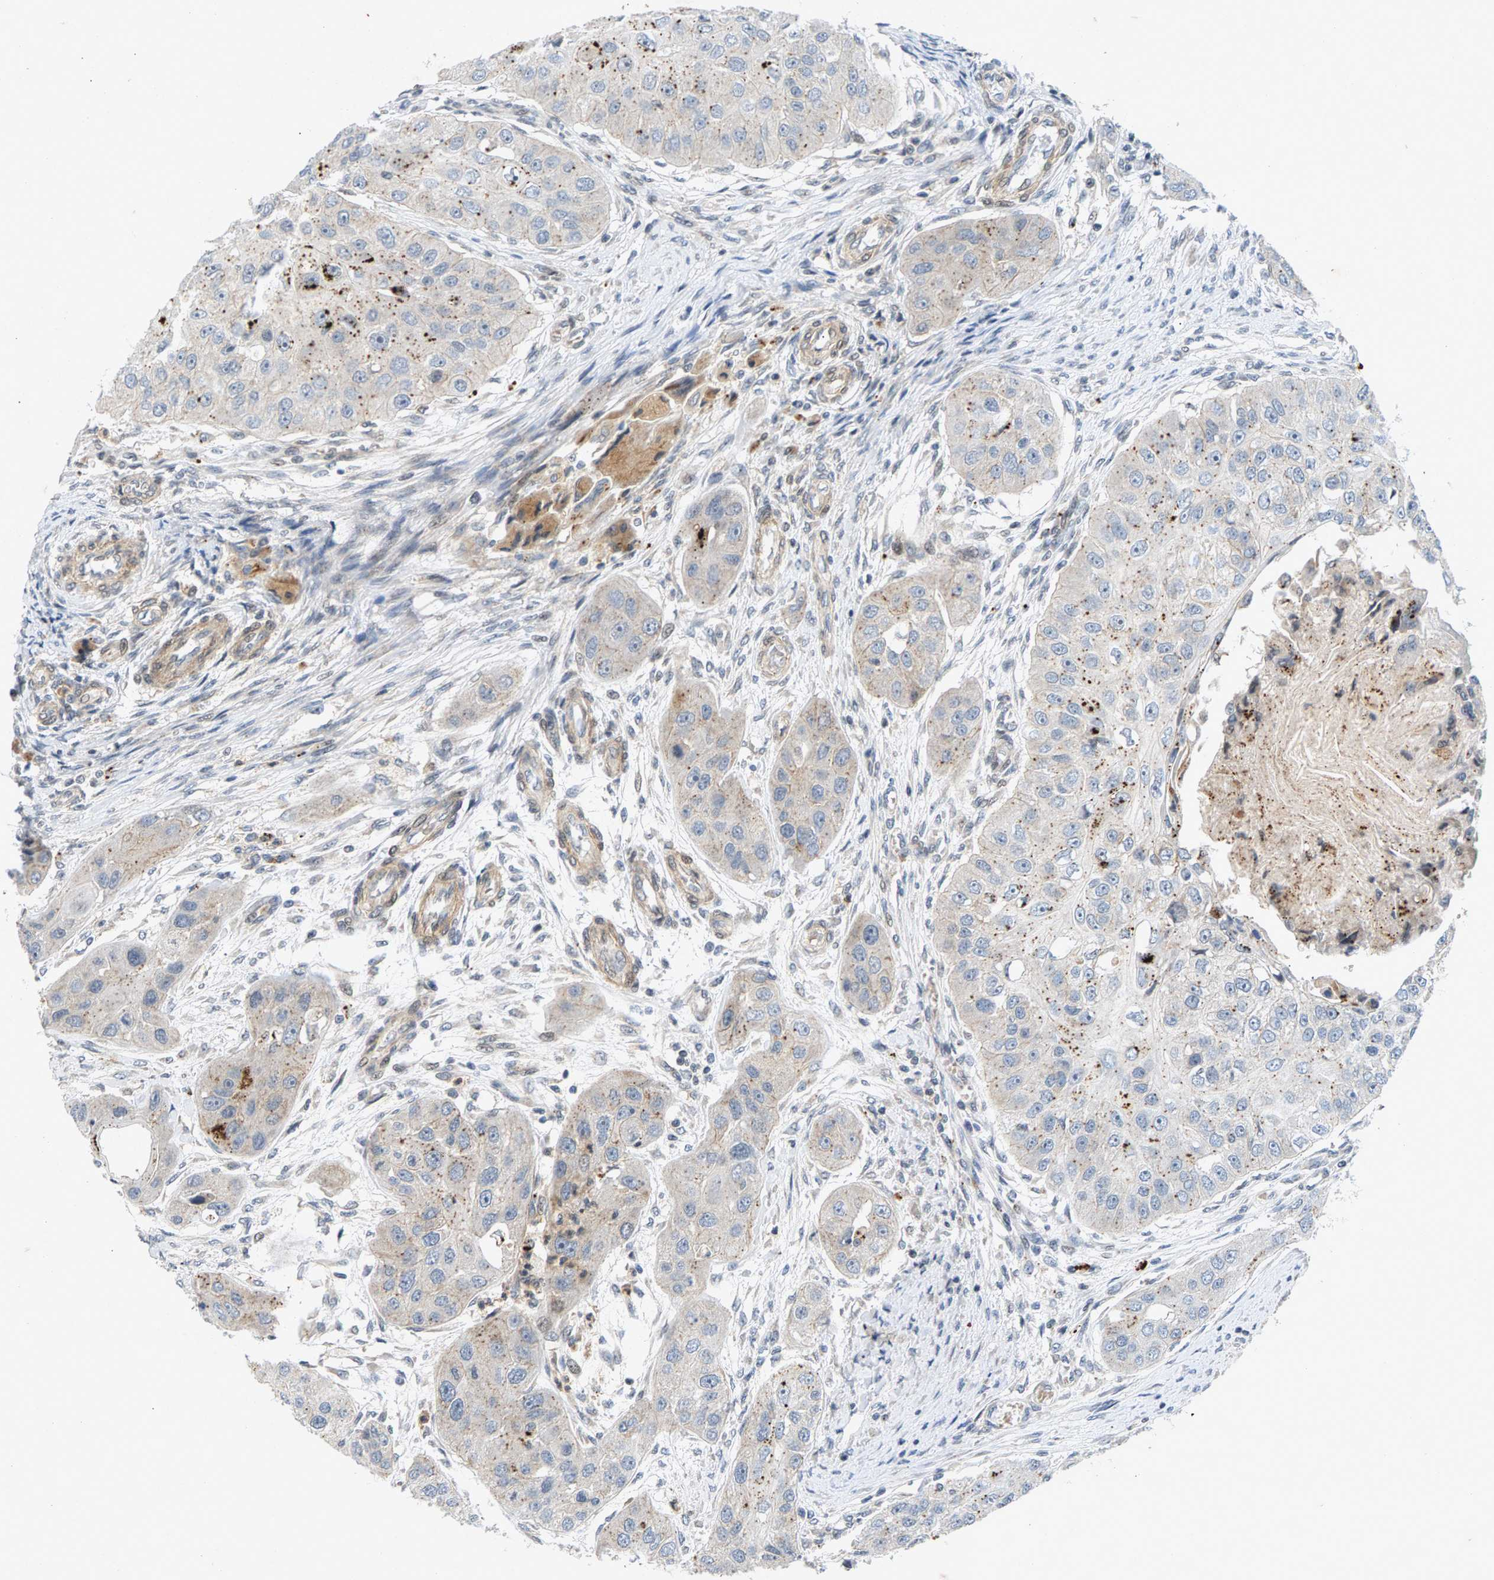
{"staining": {"intensity": "weak", "quantity": "<25%", "location": "cytoplasmic/membranous"}, "tissue": "head and neck cancer", "cell_type": "Tumor cells", "image_type": "cancer", "snomed": [{"axis": "morphology", "description": "Normal tissue, NOS"}, {"axis": "morphology", "description": "Squamous cell carcinoma, NOS"}, {"axis": "topography", "description": "Skeletal muscle"}, {"axis": "topography", "description": "Head-Neck"}], "caption": "Immunohistochemical staining of head and neck cancer shows no significant expression in tumor cells.", "gene": "ZPR1", "patient": {"sex": "male", "age": 51}}